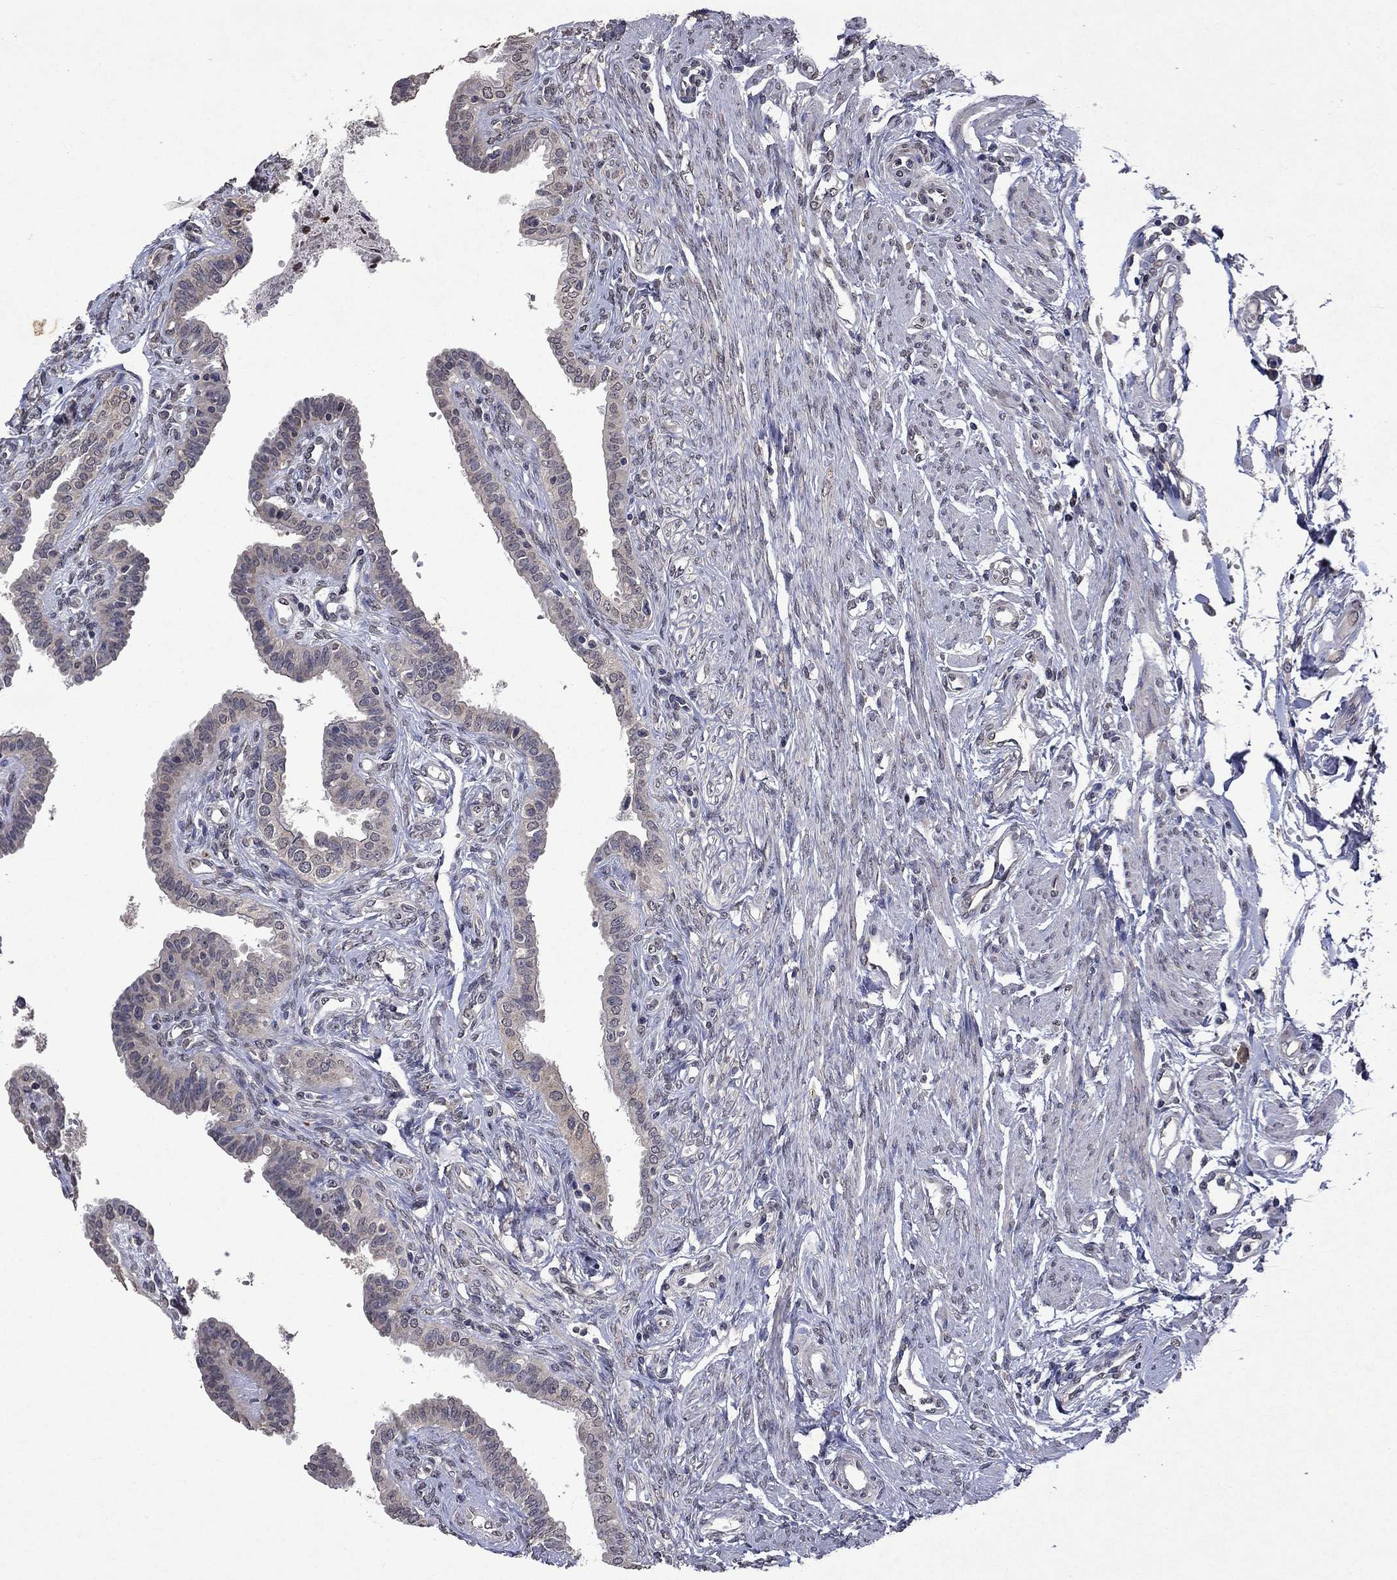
{"staining": {"intensity": "negative", "quantity": "none", "location": "none"}, "tissue": "fallopian tube", "cell_type": "Glandular cells", "image_type": "normal", "snomed": [{"axis": "morphology", "description": "Normal tissue, NOS"}, {"axis": "morphology", "description": "Carcinoma, endometroid"}, {"axis": "topography", "description": "Fallopian tube"}, {"axis": "topography", "description": "Ovary"}], "caption": "Image shows no protein expression in glandular cells of normal fallopian tube.", "gene": "TTC38", "patient": {"sex": "female", "age": 42}}